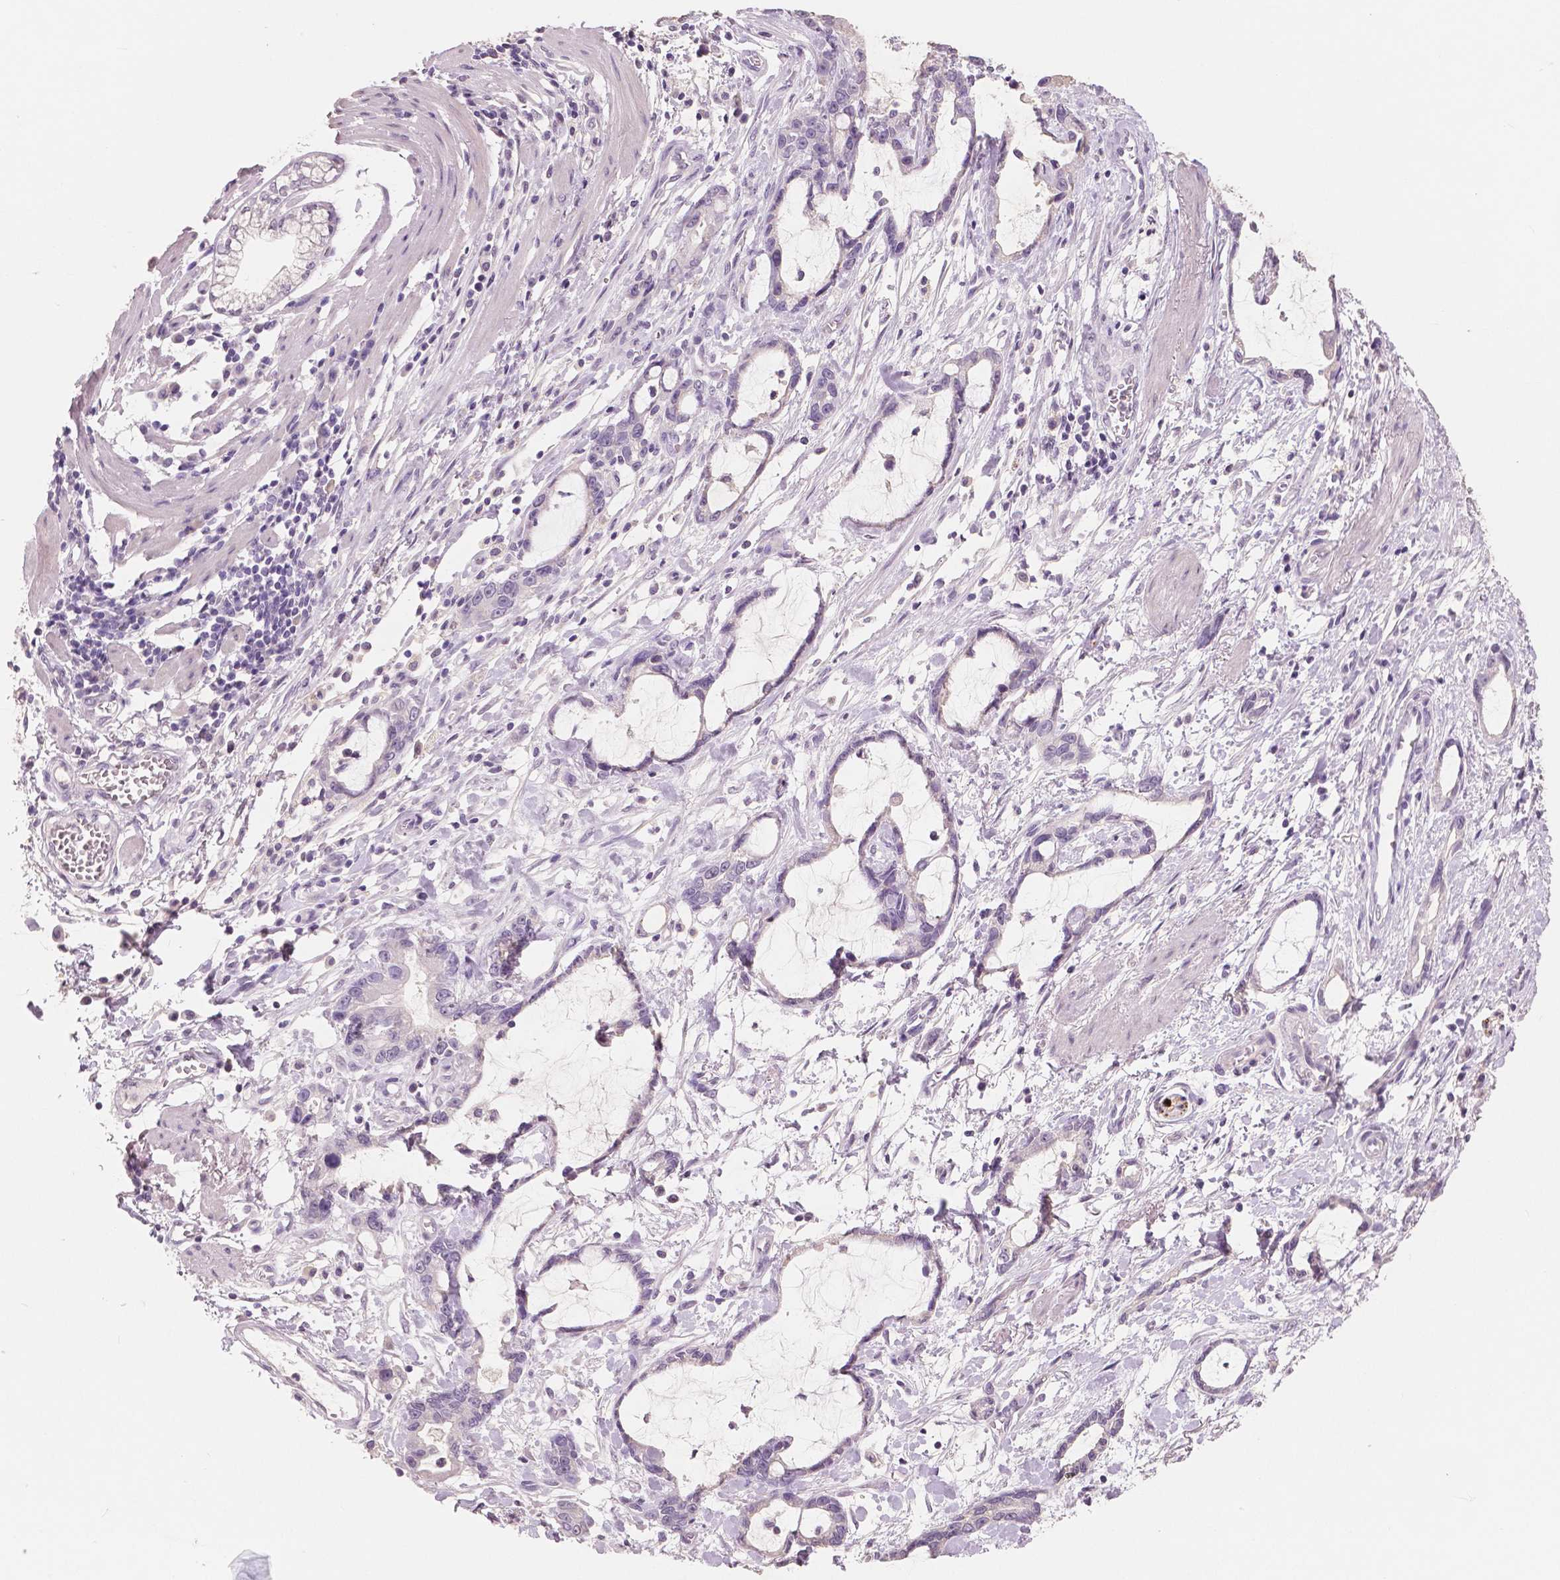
{"staining": {"intensity": "negative", "quantity": "none", "location": "none"}, "tissue": "stomach cancer", "cell_type": "Tumor cells", "image_type": "cancer", "snomed": [{"axis": "morphology", "description": "Adenocarcinoma, NOS"}, {"axis": "topography", "description": "Stomach"}], "caption": "Immunohistochemistry (IHC) image of stomach cancer (adenocarcinoma) stained for a protein (brown), which shows no expression in tumor cells.", "gene": "NECAB1", "patient": {"sex": "male", "age": 55}}